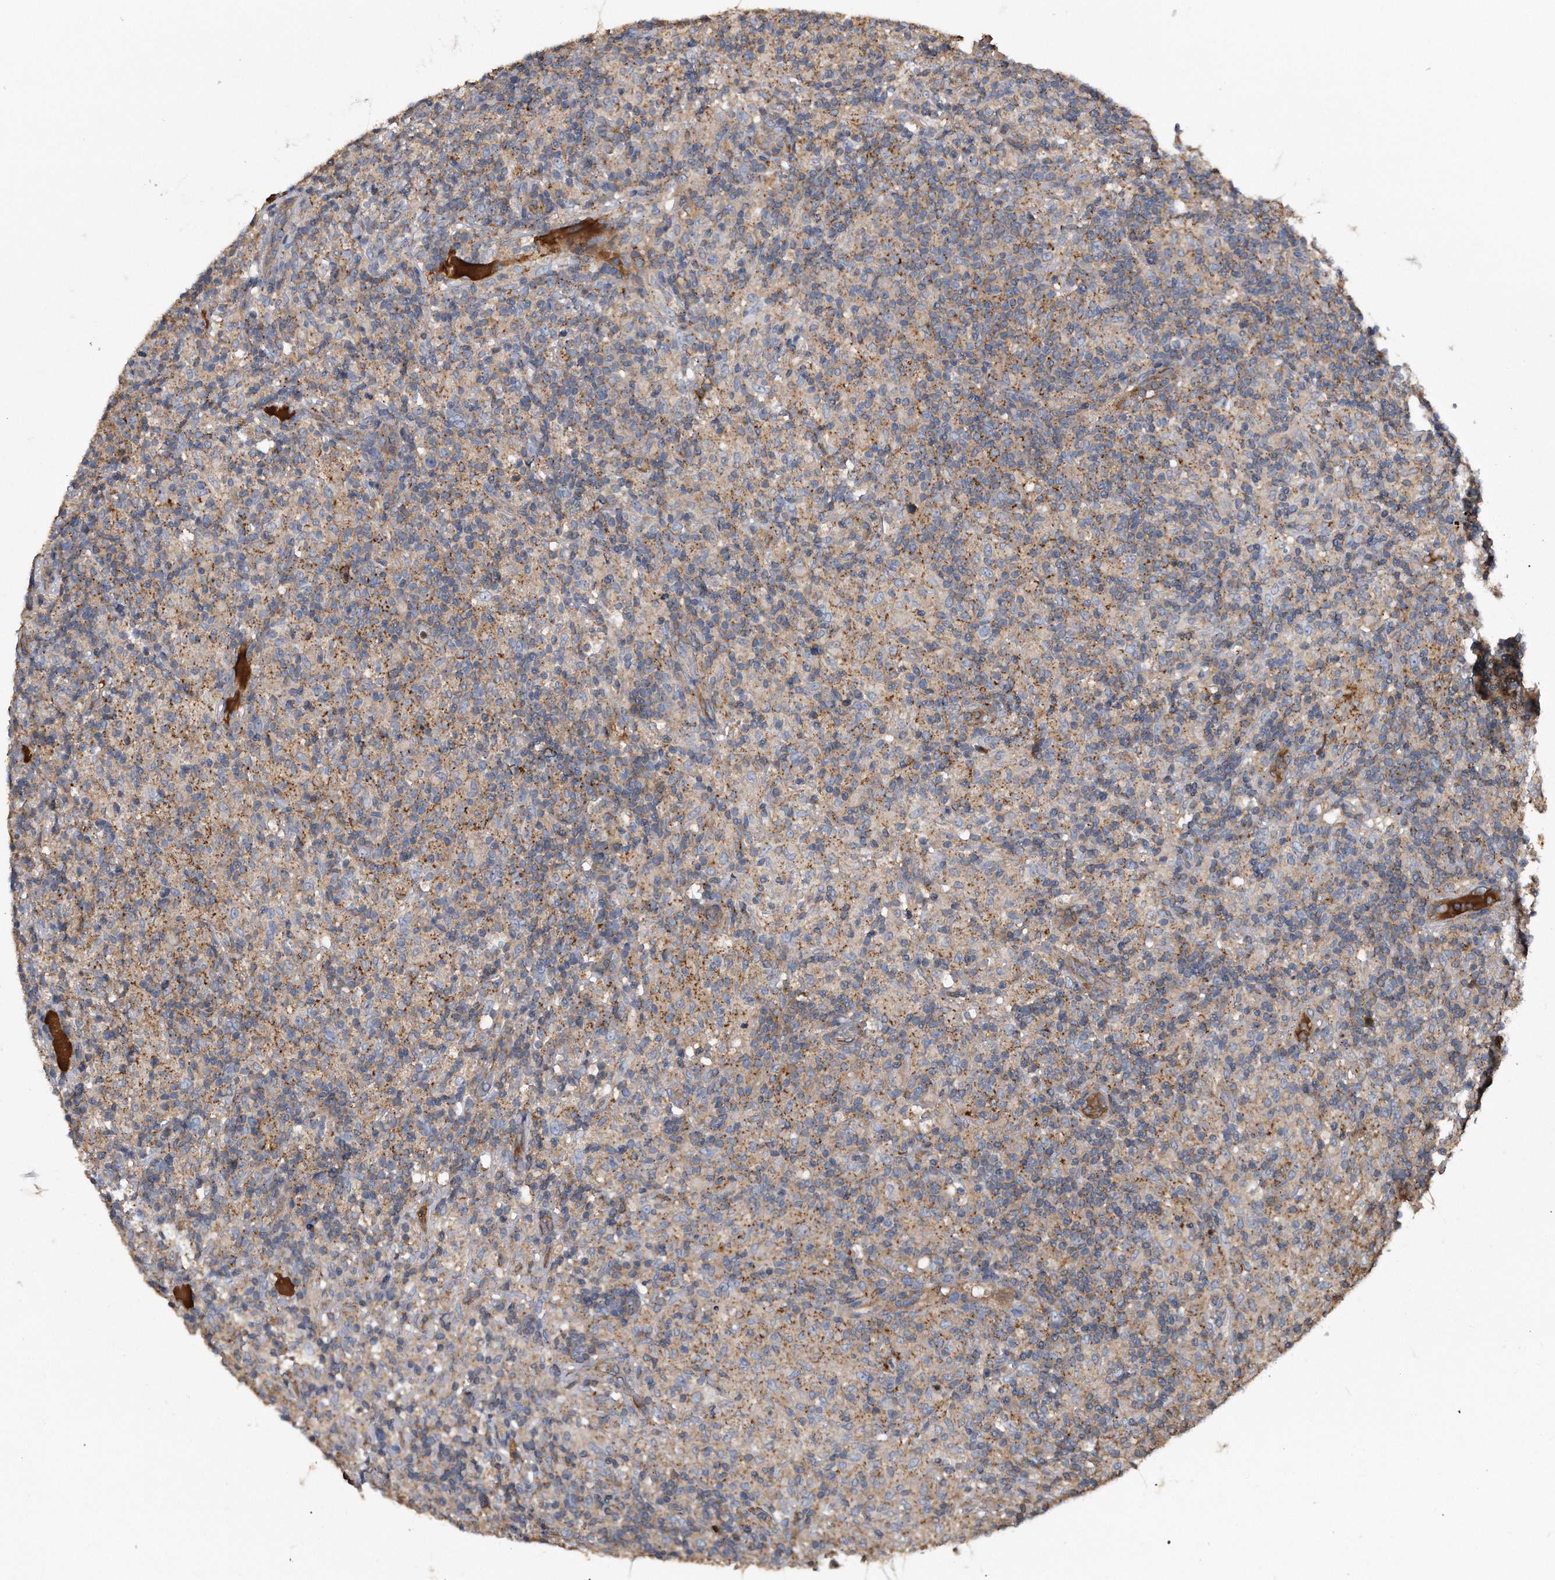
{"staining": {"intensity": "negative", "quantity": "none", "location": "none"}, "tissue": "lymphoma", "cell_type": "Tumor cells", "image_type": "cancer", "snomed": [{"axis": "morphology", "description": "Hodgkin's disease, NOS"}, {"axis": "topography", "description": "Lymph node"}], "caption": "Photomicrograph shows no protein expression in tumor cells of Hodgkin's disease tissue. (Stains: DAB IHC with hematoxylin counter stain, Microscopy: brightfield microscopy at high magnification).", "gene": "KCND3", "patient": {"sex": "male", "age": 70}}